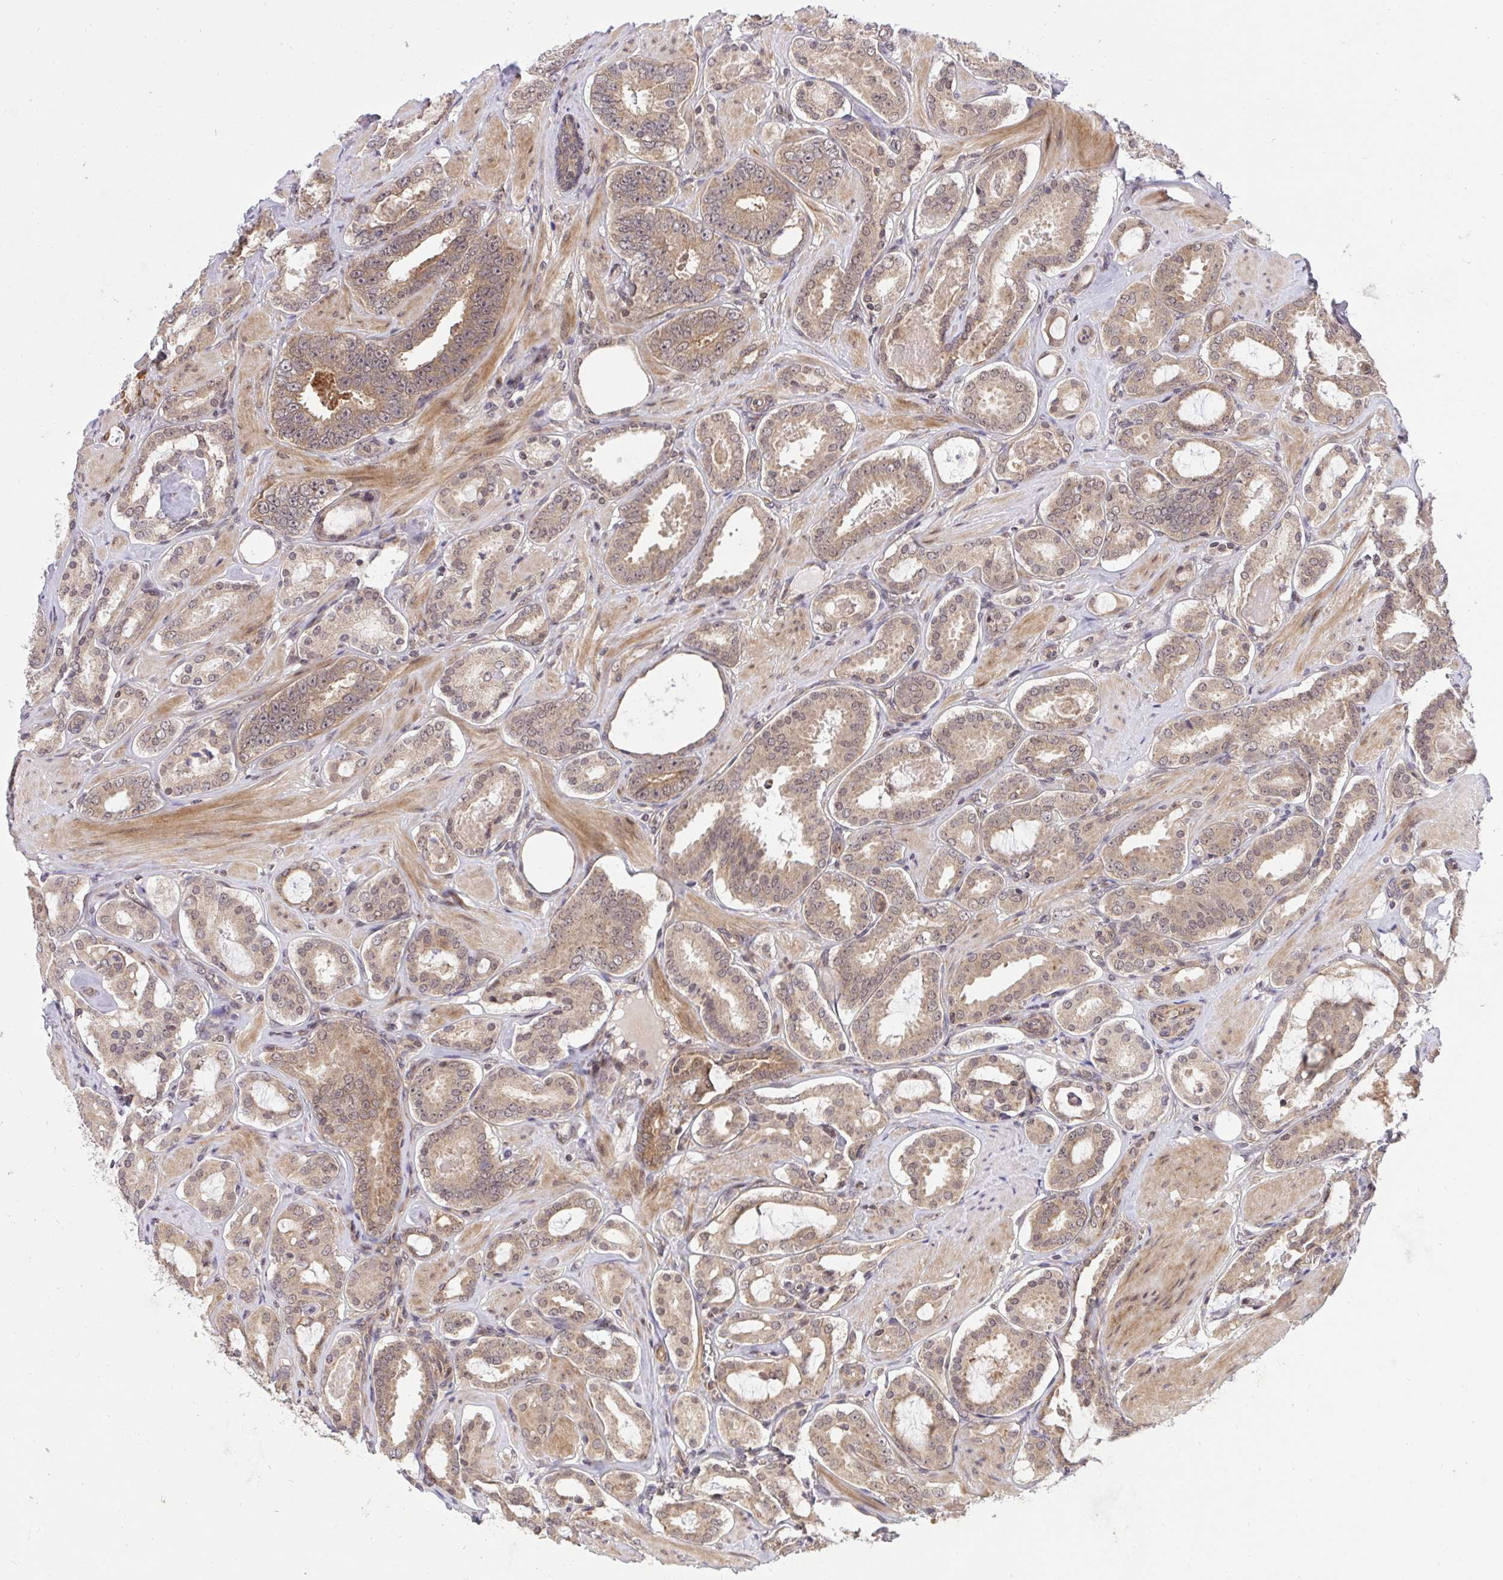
{"staining": {"intensity": "weak", "quantity": ">75%", "location": "cytoplasmic/membranous"}, "tissue": "prostate cancer", "cell_type": "Tumor cells", "image_type": "cancer", "snomed": [{"axis": "morphology", "description": "Adenocarcinoma, High grade"}, {"axis": "topography", "description": "Prostate"}], "caption": "Brown immunohistochemical staining in prostate cancer (adenocarcinoma (high-grade)) exhibits weak cytoplasmic/membranous expression in about >75% of tumor cells. (Brightfield microscopy of DAB IHC at high magnification).", "gene": "ERI1", "patient": {"sex": "male", "age": 63}}